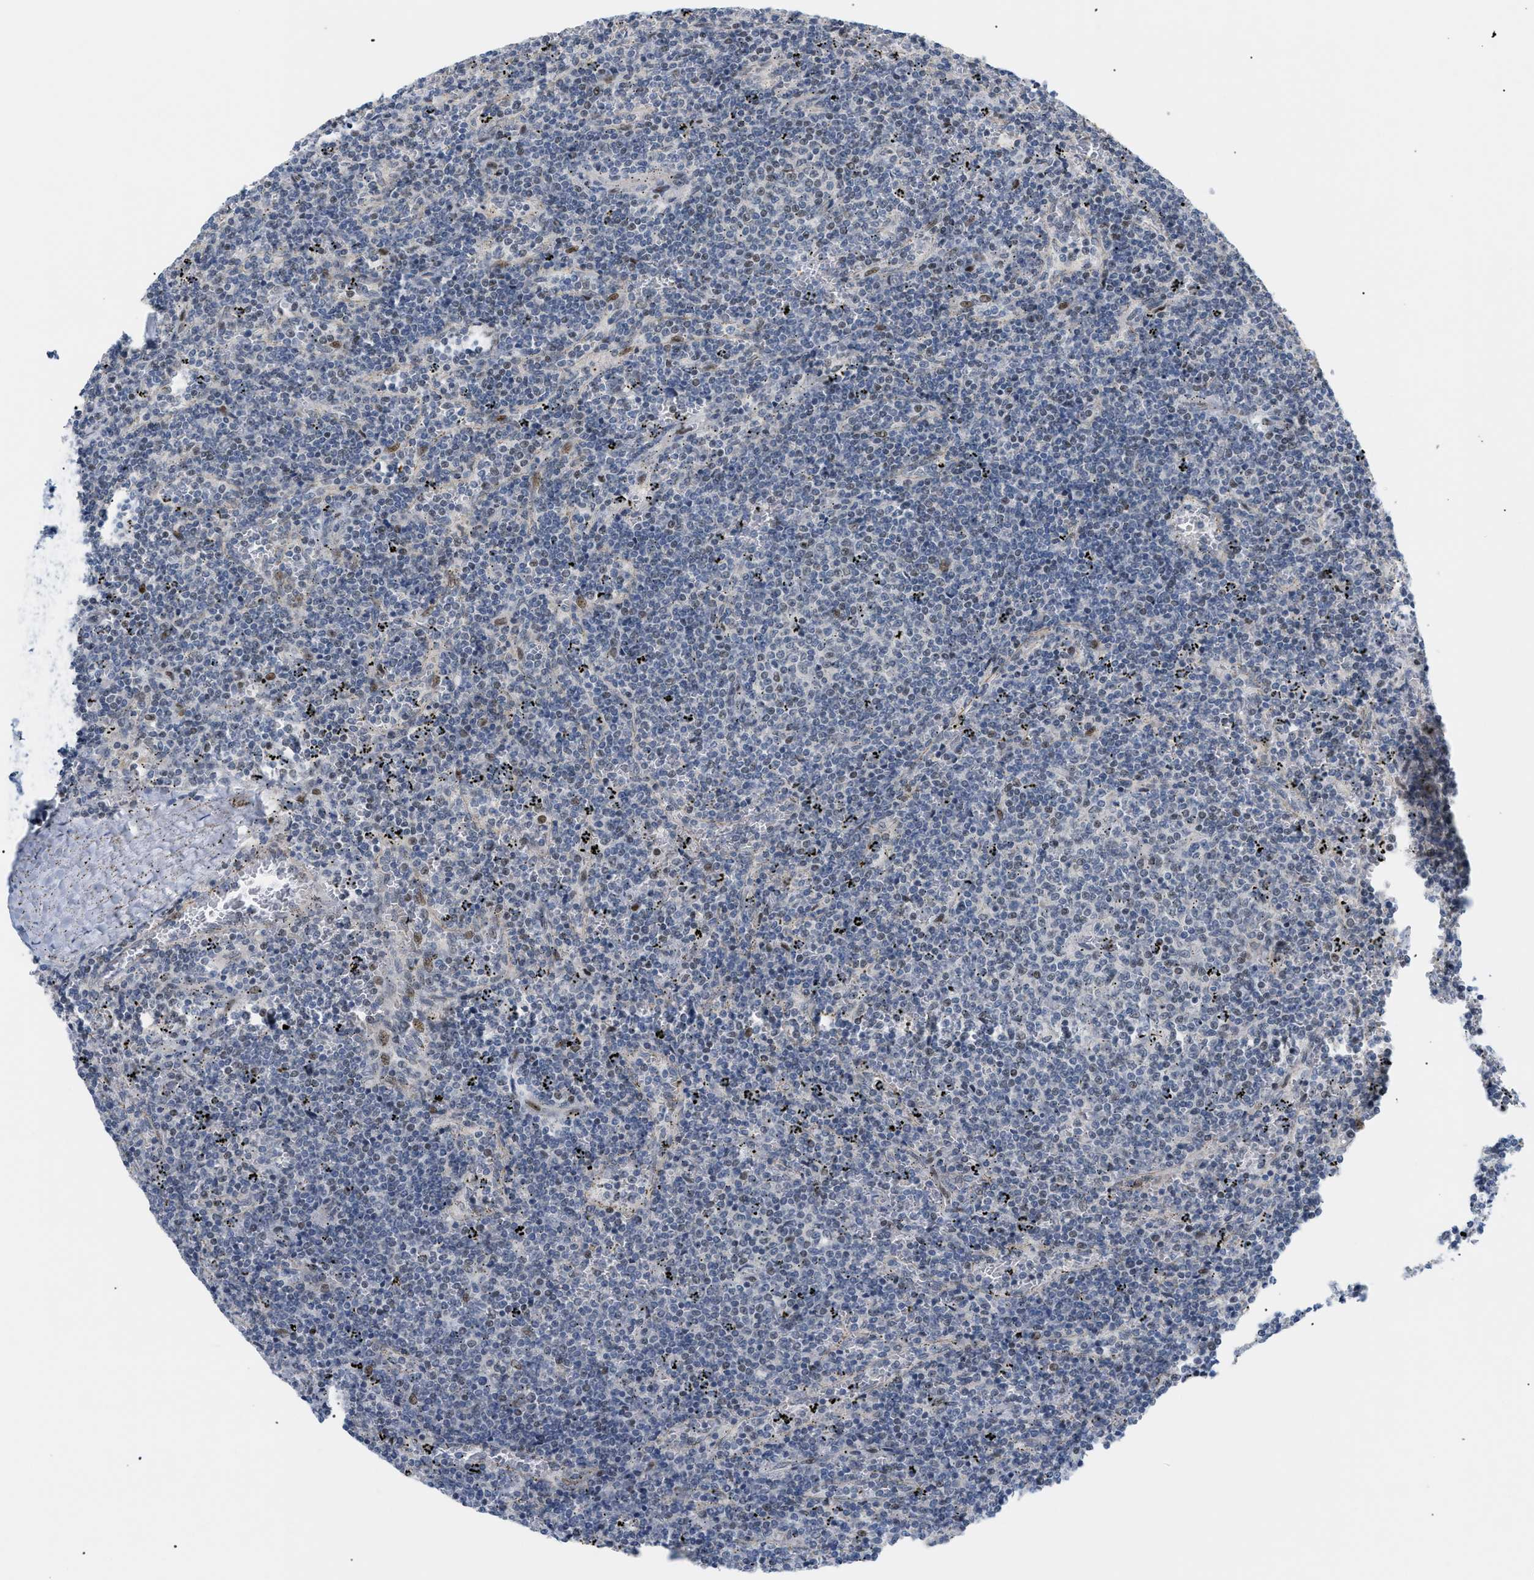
{"staining": {"intensity": "weak", "quantity": "25%-75%", "location": "nuclear"}, "tissue": "lymphoma", "cell_type": "Tumor cells", "image_type": "cancer", "snomed": [{"axis": "morphology", "description": "Malignant lymphoma, non-Hodgkin's type, Low grade"}, {"axis": "topography", "description": "Spleen"}], "caption": "IHC histopathology image of low-grade malignant lymphoma, non-Hodgkin's type stained for a protein (brown), which shows low levels of weak nuclear expression in about 25%-75% of tumor cells.", "gene": "MED1", "patient": {"sex": "female", "age": 50}}